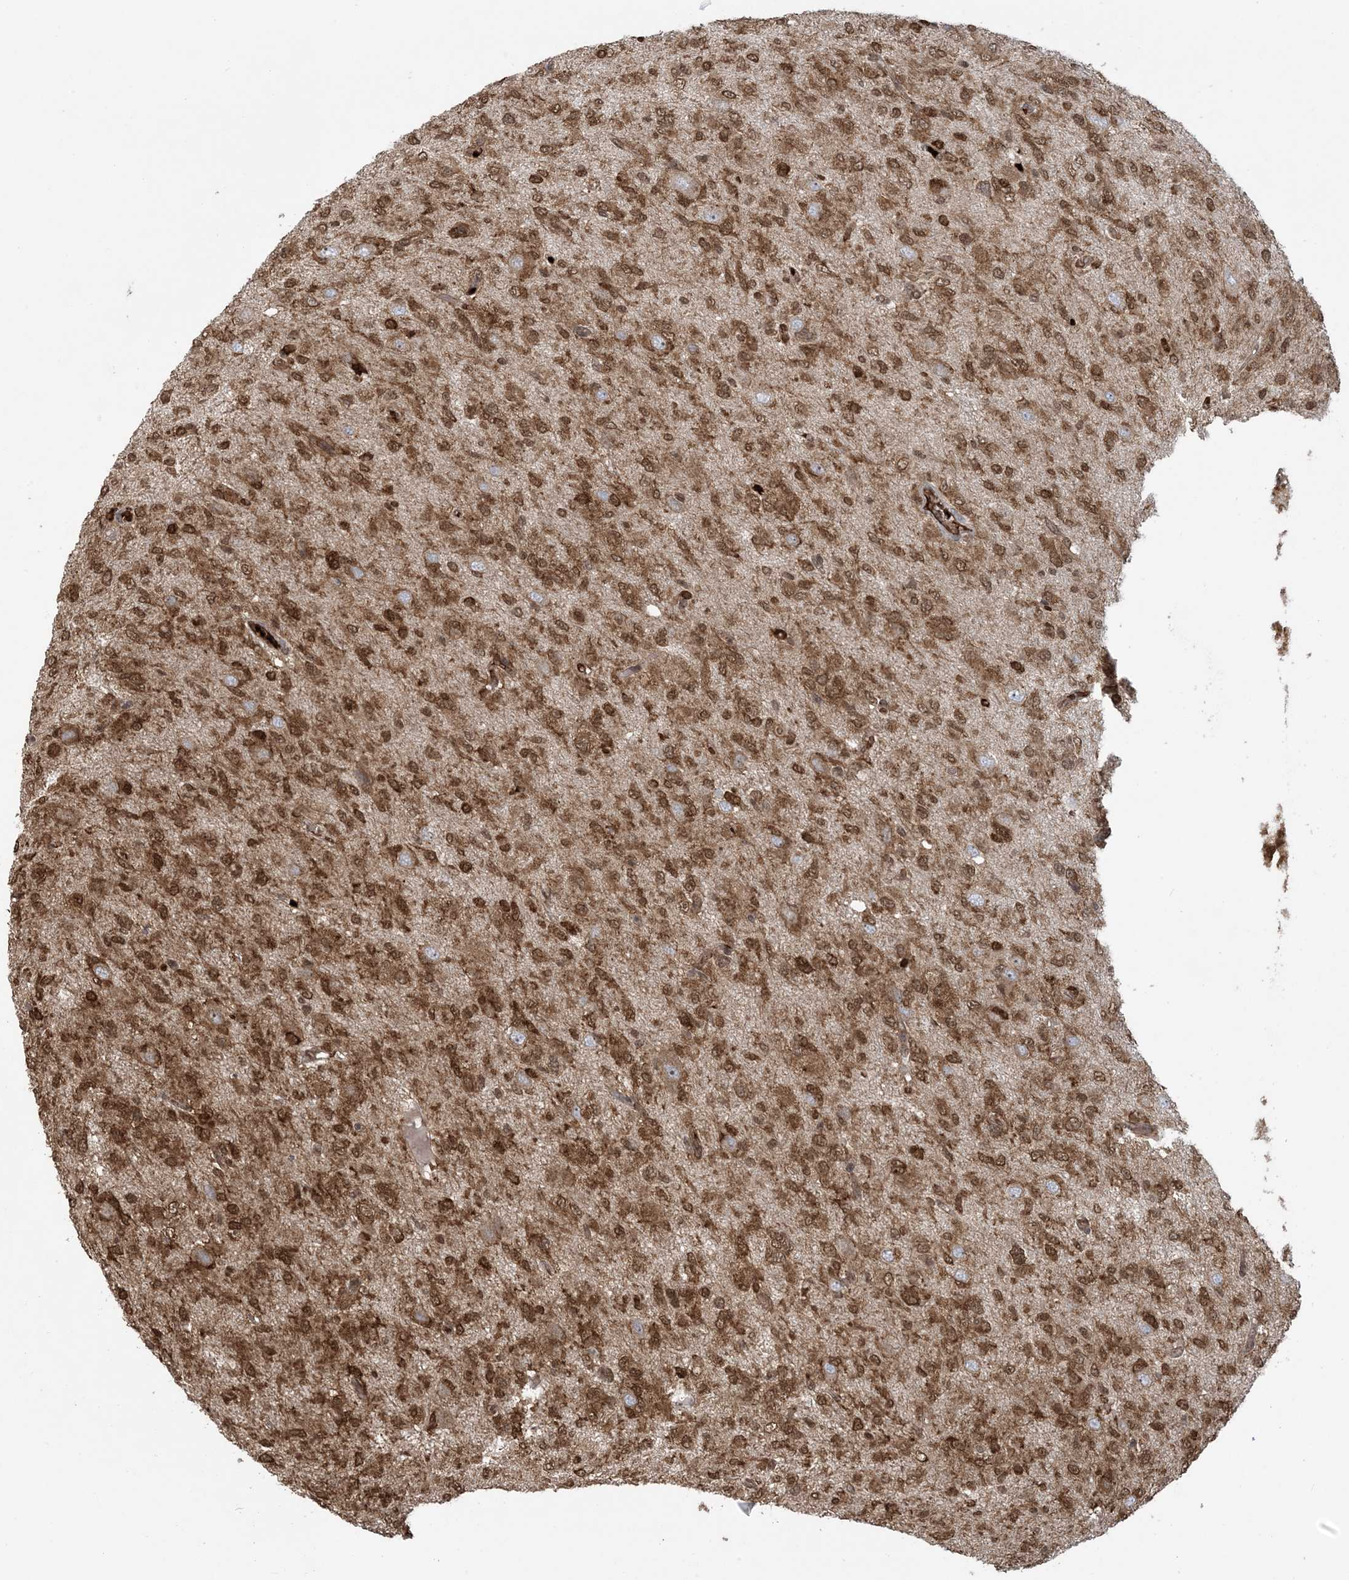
{"staining": {"intensity": "moderate", "quantity": ">75%", "location": "cytoplasmic/membranous,nuclear"}, "tissue": "glioma", "cell_type": "Tumor cells", "image_type": "cancer", "snomed": [{"axis": "morphology", "description": "Glioma, malignant, High grade"}, {"axis": "topography", "description": "Brain"}], "caption": "Immunohistochemical staining of human malignant glioma (high-grade) displays medium levels of moderate cytoplasmic/membranous and nuclear staining in about >75% of tumor cells.", "gene": "ABCF3", "patient": {"sex": "female", "age": 59}}